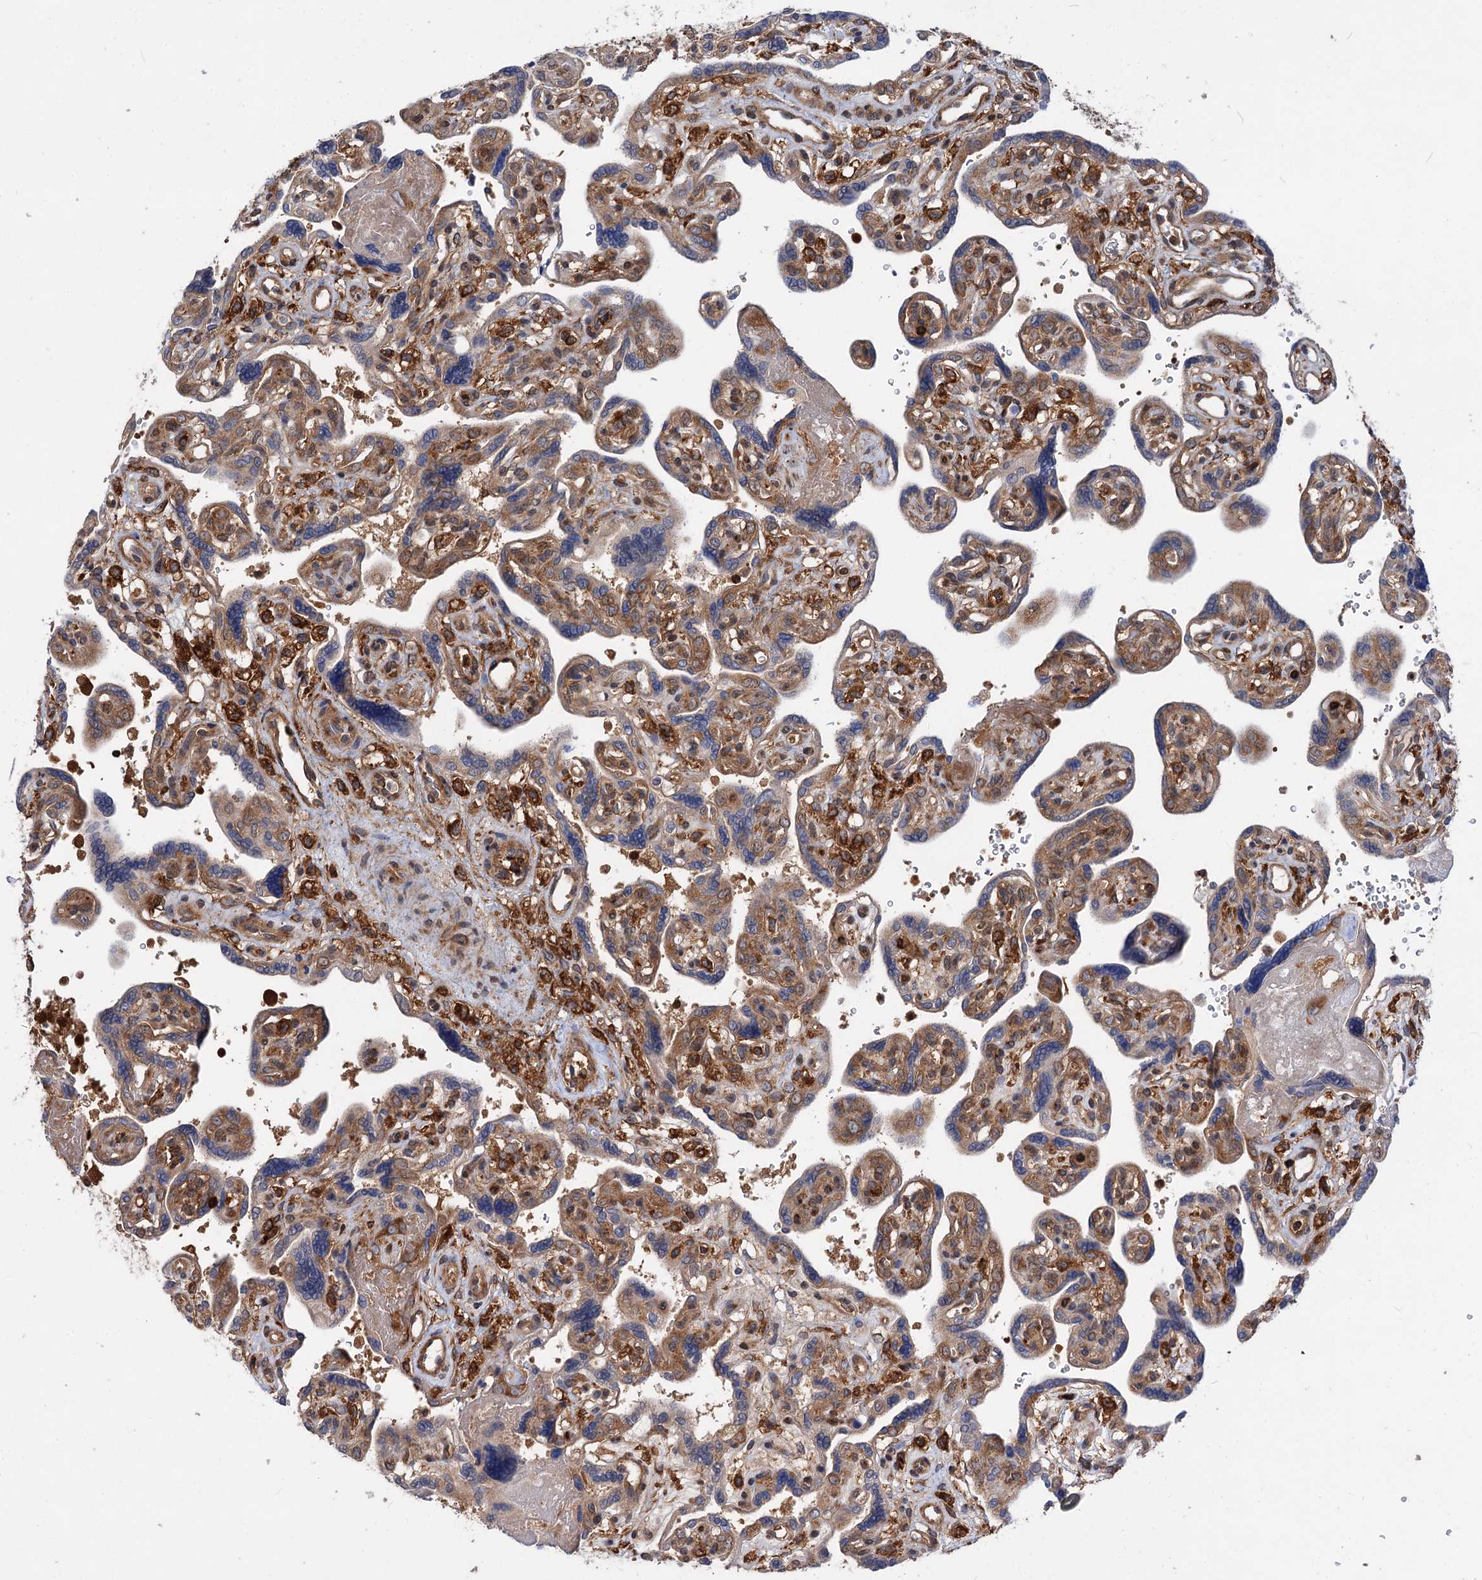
{"staining": {"intensity": "moderate", "quantity": "25%-75%", "location": "cytoplasmic/membranous"}, "tissue": "placenta", "cell_type": "Trophoblastic cells", "image_type": "normal", "snomed": [{"axis": "morphology", "description": "Normal tissue, NOS"}, {"axis": "topography", "description": "Placenta"}], "caption": "A photomicrograph of placenta stained for a protein exhibits moderate cytoplasmic/membranous brown staining in trophoblastic cells. Immunohistochemistry (ihc) stains the protein of interest in brown and the nuclei are stained blue.", "gene": "PACS1", "patient": {"sex": "female", "age": 39}}